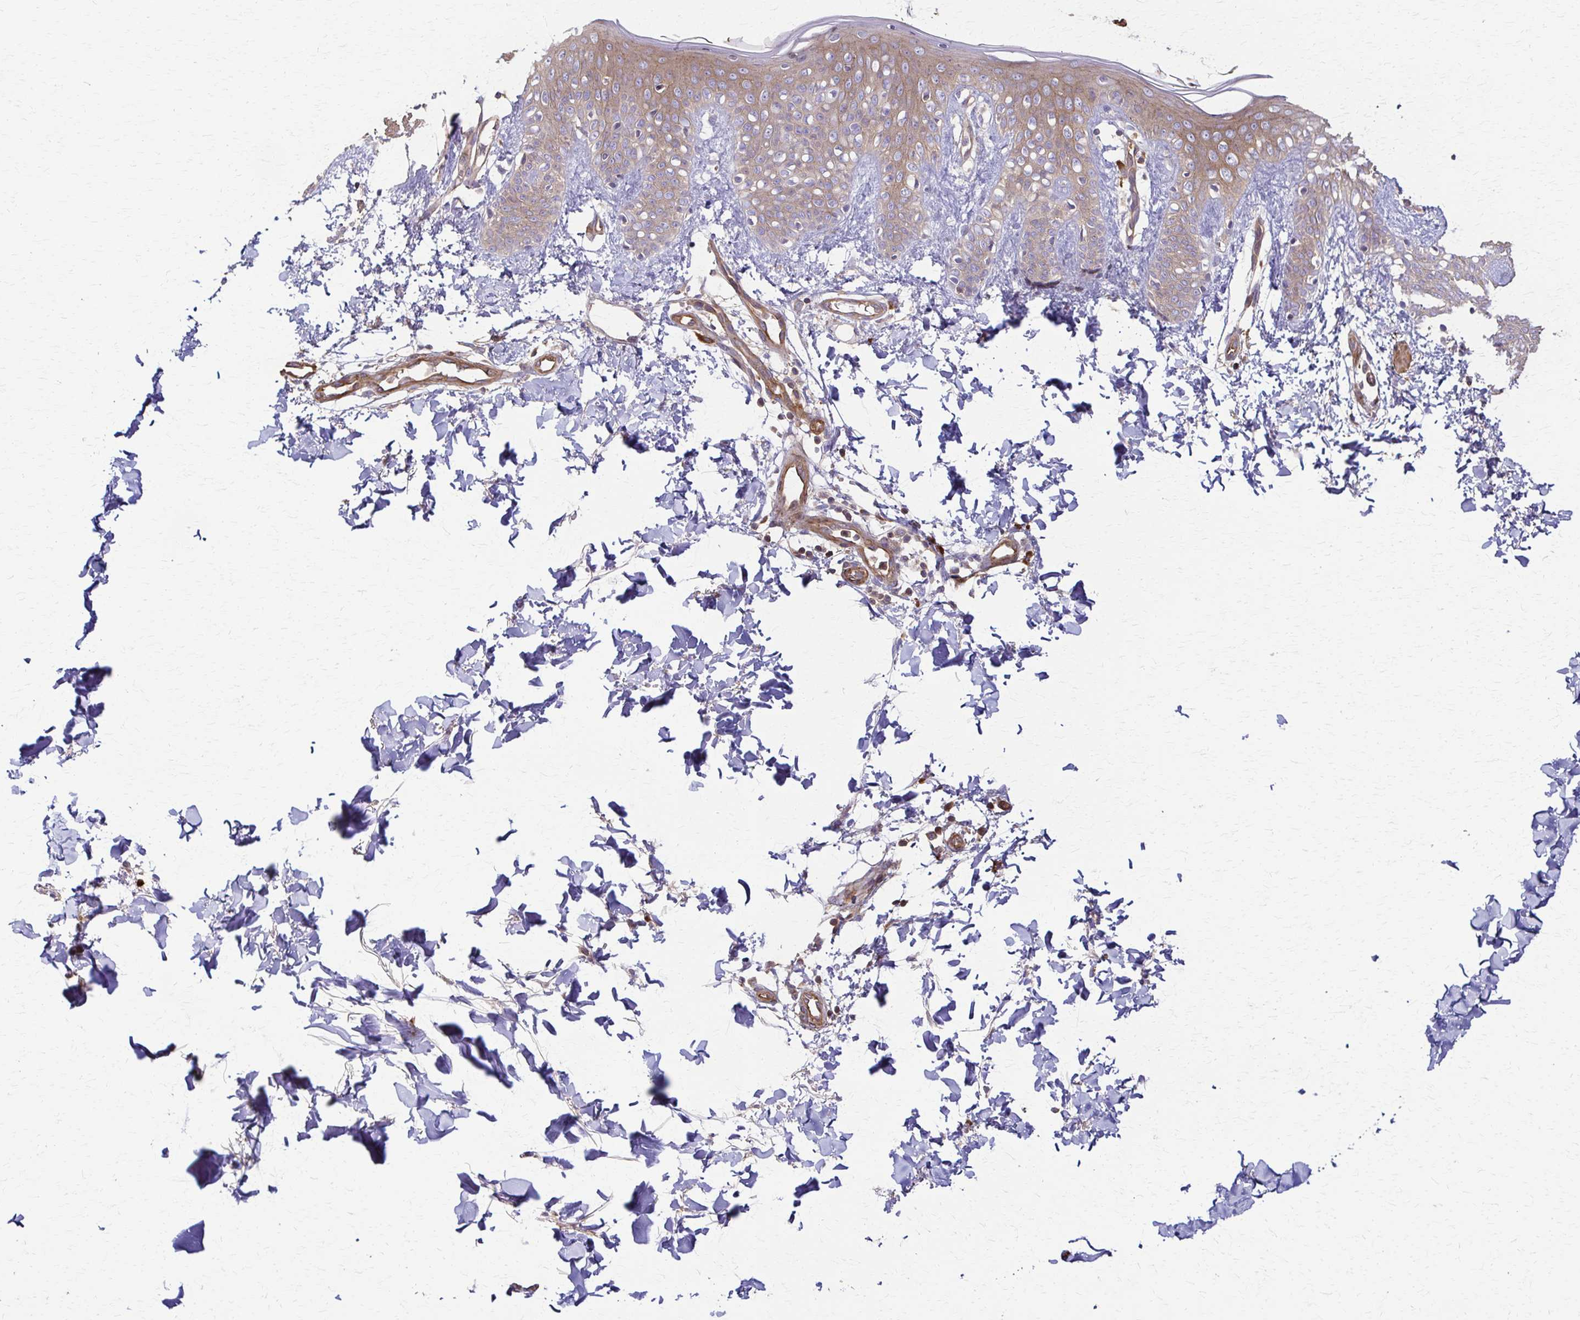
{"staining": {"intensity": "weak", "quantity": ">75%", "location": "cytoplasmic/membranous"}, "tissue": "skin", "cell_type": "Fibroblasts", "image_type": "normal", "snomed": [{"axis": "morphology", "description": "Normal tissue, NOS"}, {"axis": "topography", "description": "Skin"}], "caption": "Weak cytoplasmic/membranous protein expression is appreciated in about >75% of fibroblasts in skin.", "gene": "DSP", "patient": {"sex": "male", "age": 16}}